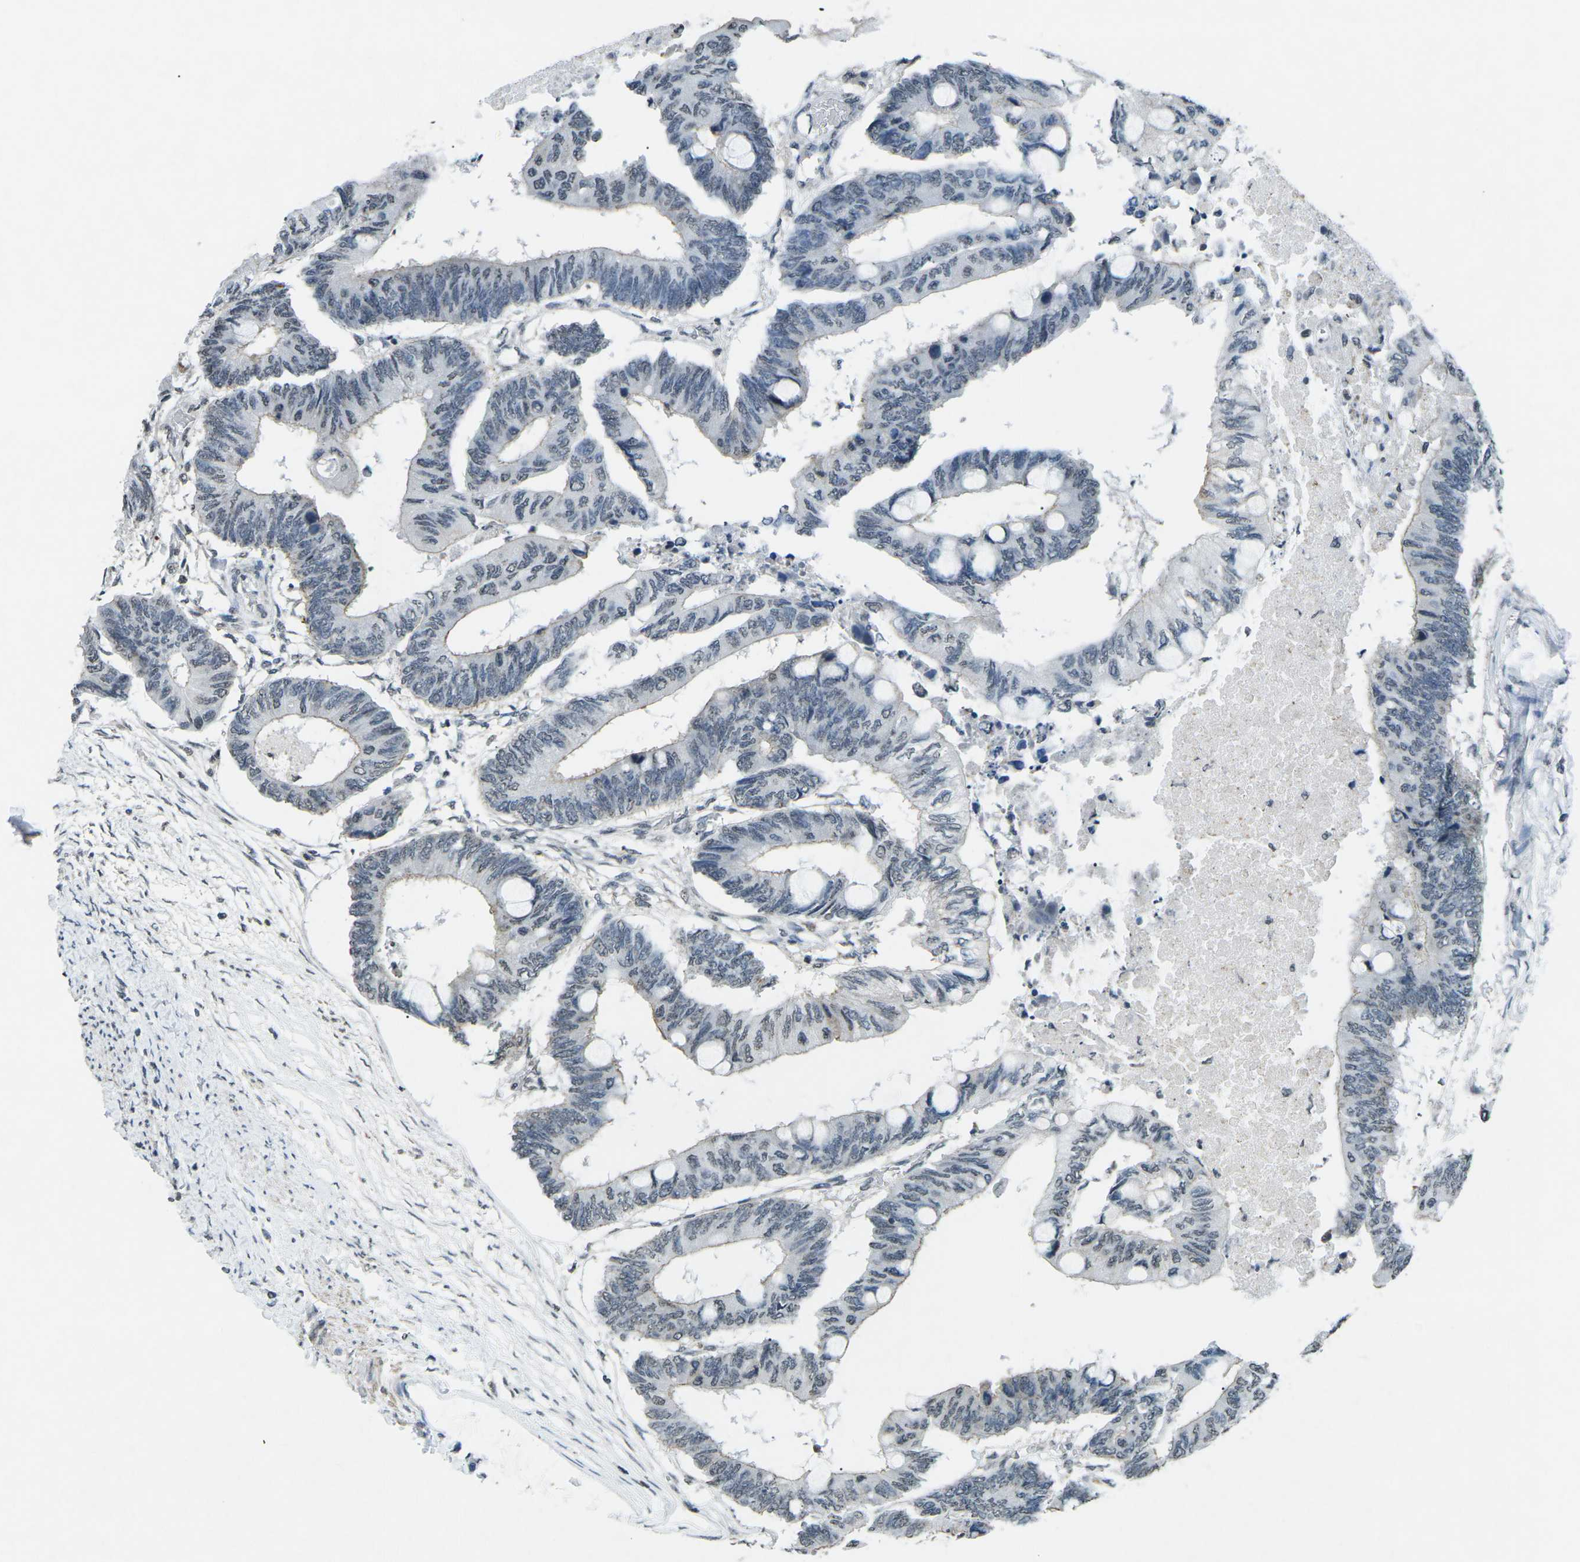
{"staining": {"intensity": "negative", "quantity": "none", "location": "none"}, "tissue": "colorectal cancer", "cell_type": "Tumor cells", "image_type": "cancer", "snomed": [{"axis": "morphology", "description": "Normal tissue, NOS"}, {"axis": "morphology", "description": "Adenocarcinoma, NOS"}, {"axis": "topography", "description": "Rectum"}, {"axis": "topography", "description": "Peripheral nerve tissue"}], "caption": "This photomicrograph is of colorectal cancer stained with IHC to label a protein in brown with the nuclei are counter-stained blue. There is no expression in tumor cells.", "gene": "TFR2", "patient": {"sex": "male", "age": 92}}